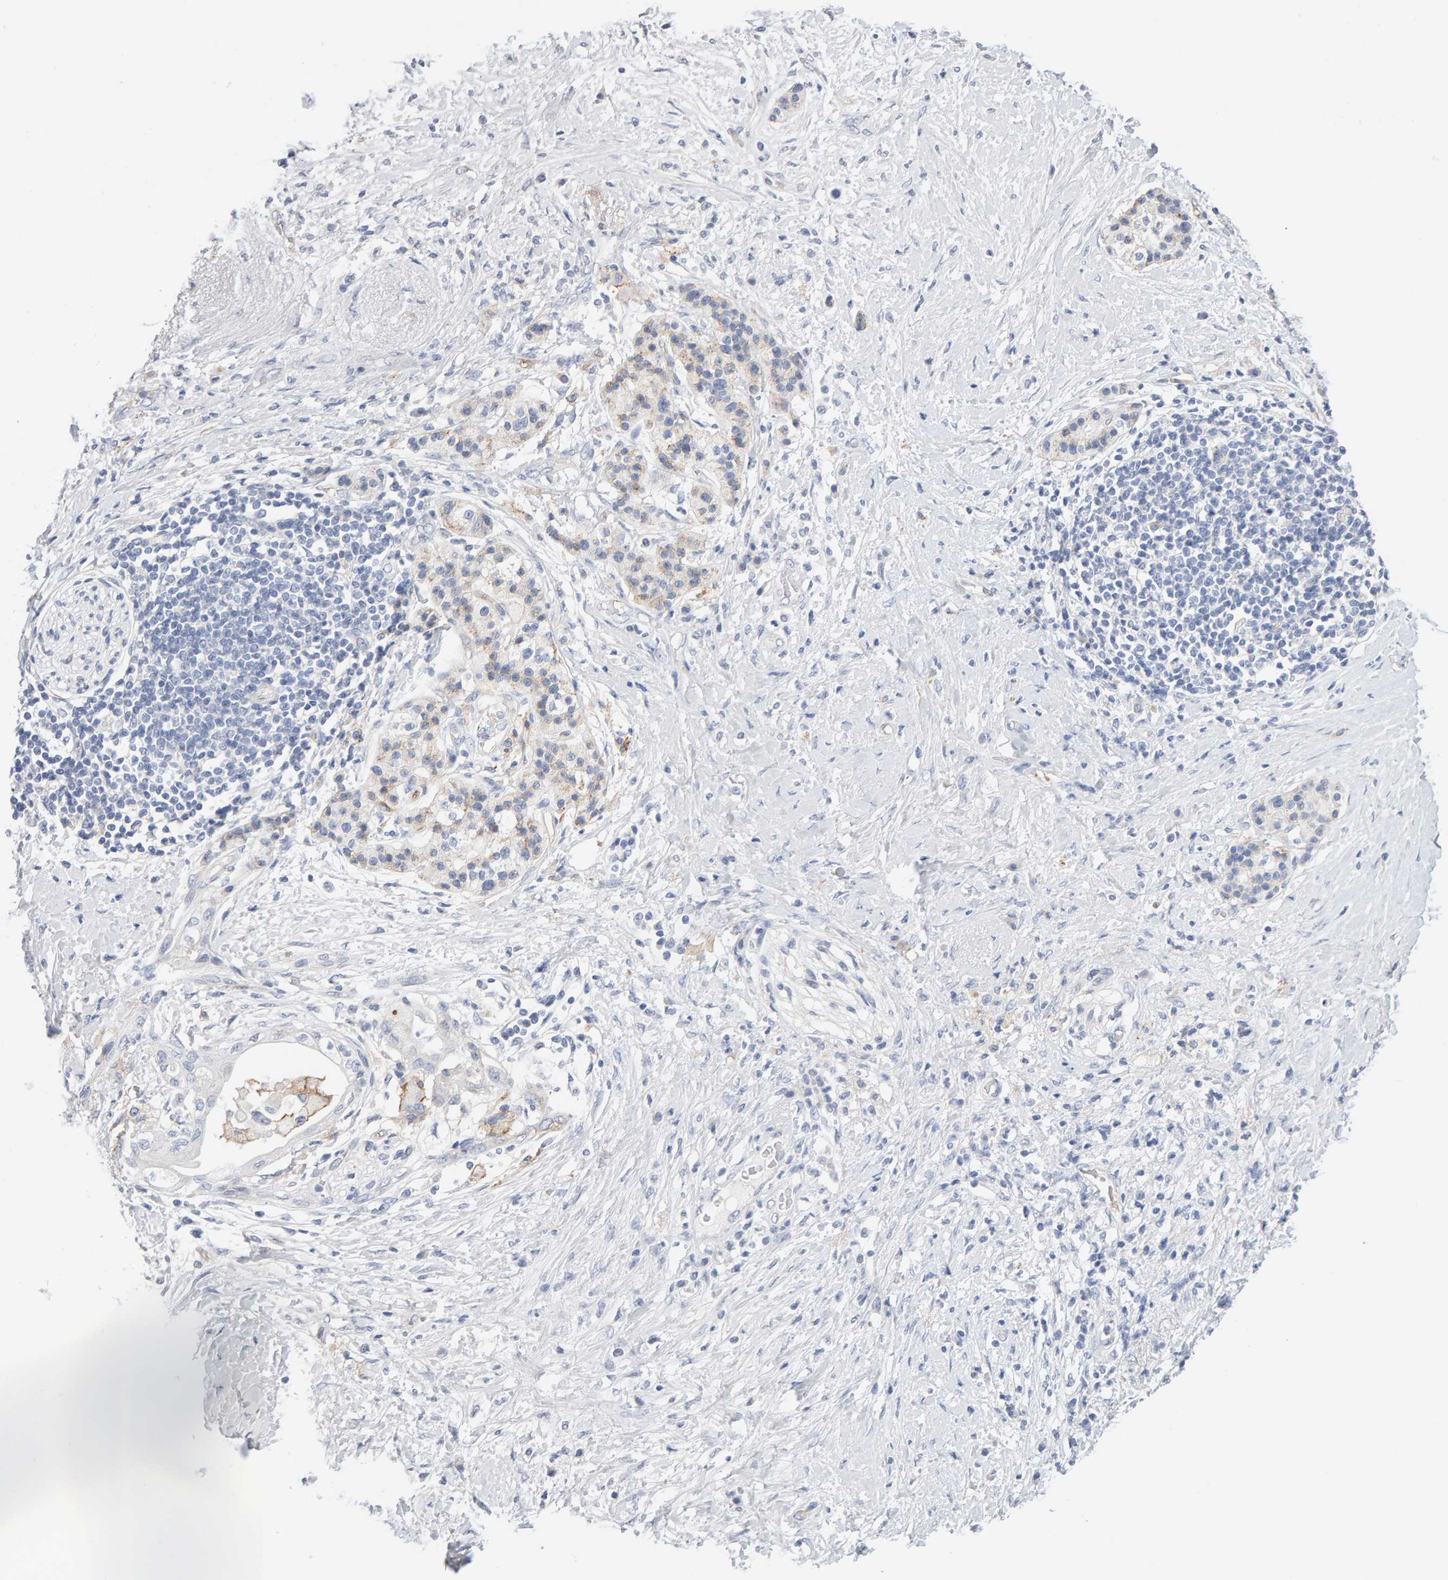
{"staining": {"intensity": "negative", "quantity": "none", "location": "none"}, "tissue": "pancreatic cancer", "cell_type": "Tumor cells", "image_type": "cancer", "snomed": [{"axis": "morphology", "description": "Normal tissue, NOS"}, {"axis": "morphology", "description": "Adenocarcinoma, NOS"}, {"axis": "topography", "description": "Pancreas"}, {"axis": "topography", "description": "Duodenum"}], "caption": "A high-resolution image shows IHC staining of pancreatic cancer (adenocarcinoma), which reveals no significant staining in tumor cells. Nuclei are stained in blue.", "gene": "METRNL", "patient": {"sex": "female", "age": 60}}